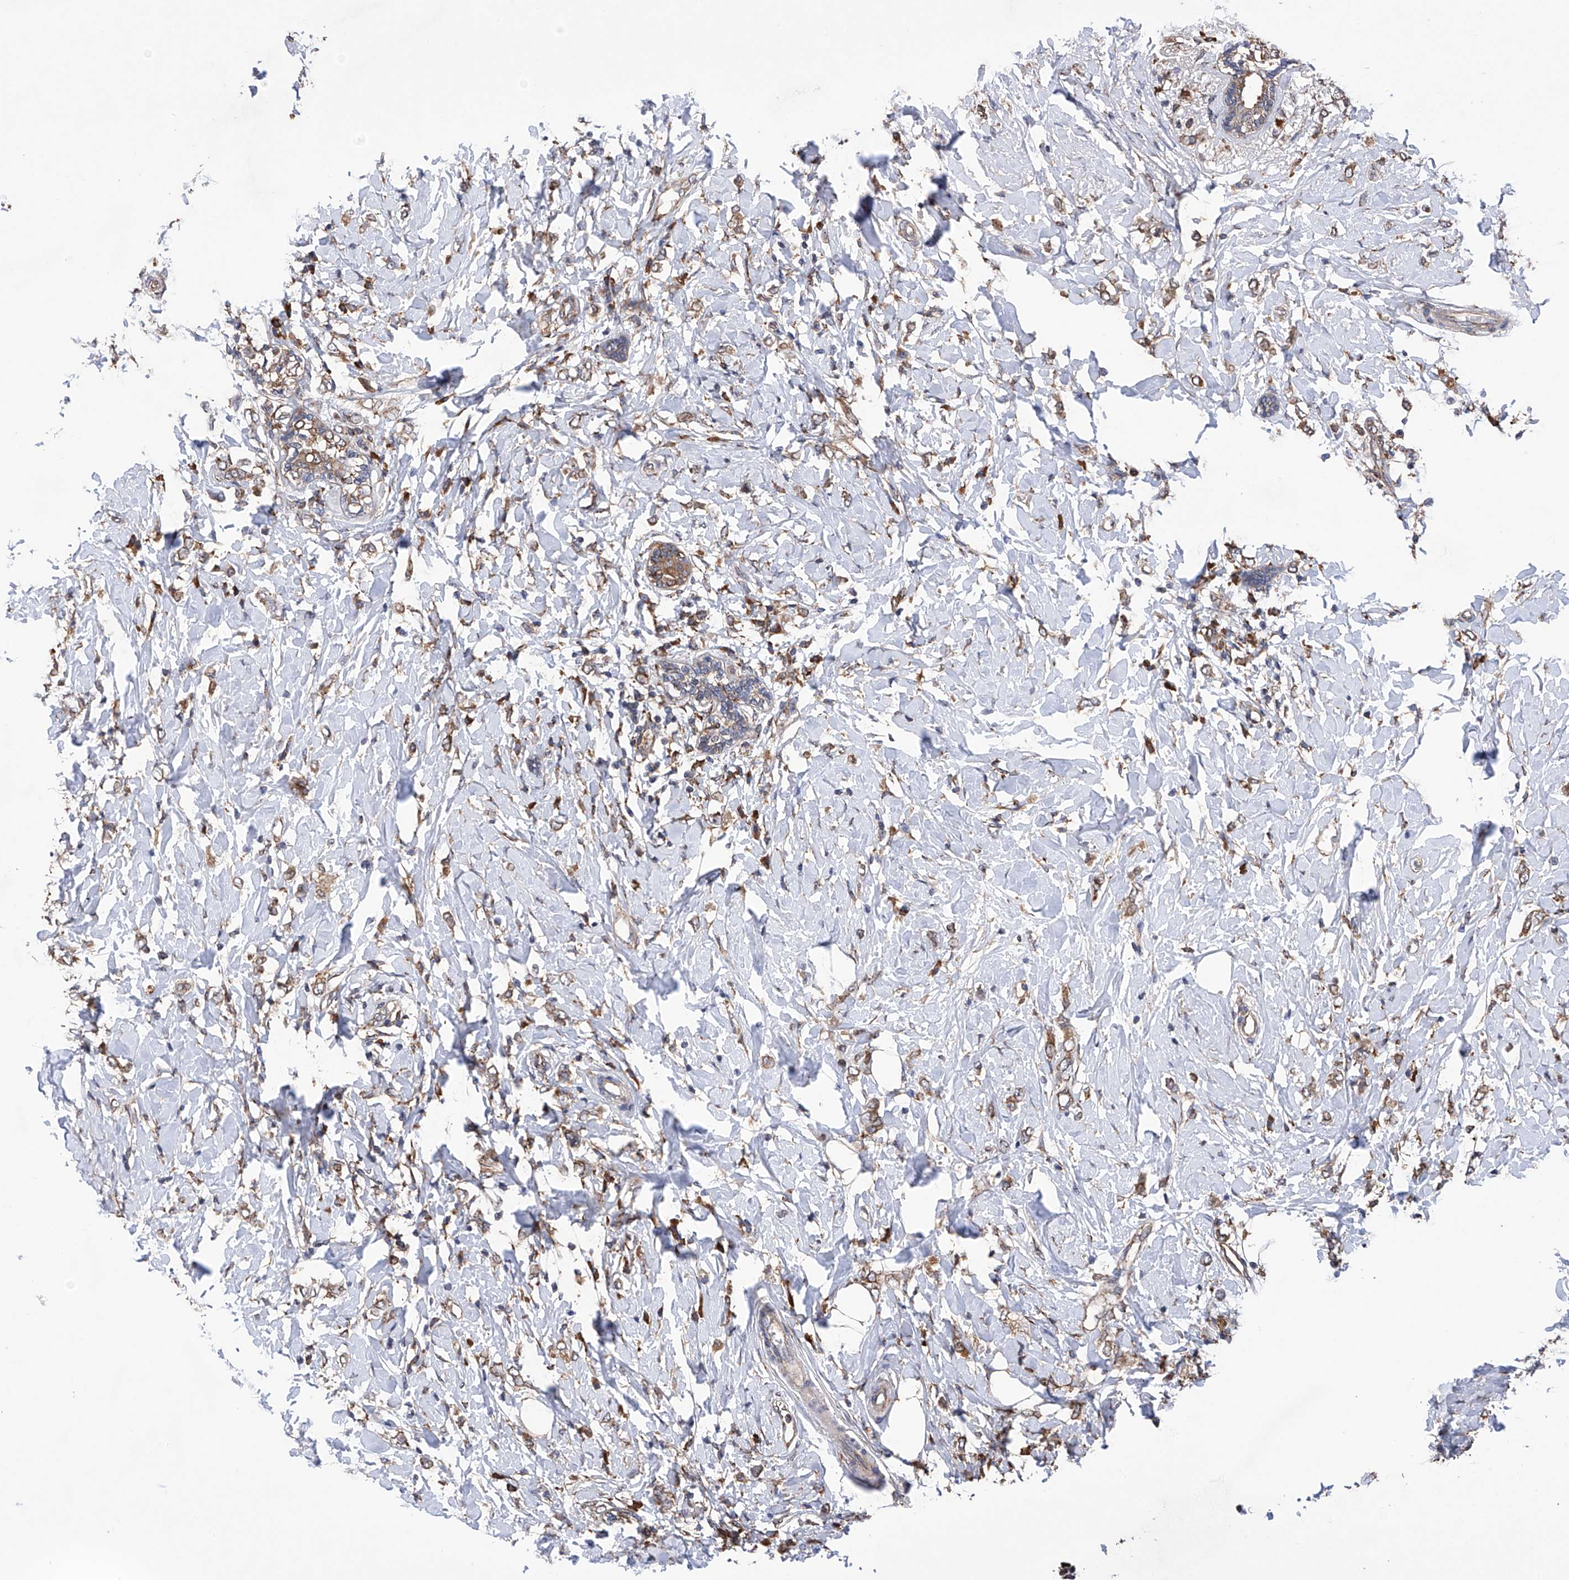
{"staining": {"intensity": "moderate", "quantity": ">75%", "location": "cytoplasmic/membranous"}, "tissue": "breast cancer", "cell_type": "Tumor cells", "image_type": "cancer", "snomed": [{"axis": "morphology", "description": "Normal tissue, NOS"}, {"axis": "morphology", "description": "Lobular carcinoma"}, {"axis": "topography", "description": "Breast"}], "caption": "Immunohistochemistry (IHC) photomicrograph of breast lobular carcinoma stained for a protein (brown), which demonstrates medium levels of moderate cytoplasmic/membranous positivity in about >75% of tumor cells.", "gene": "DNAH8", "patient": {"sex": "female", "age": 47}}